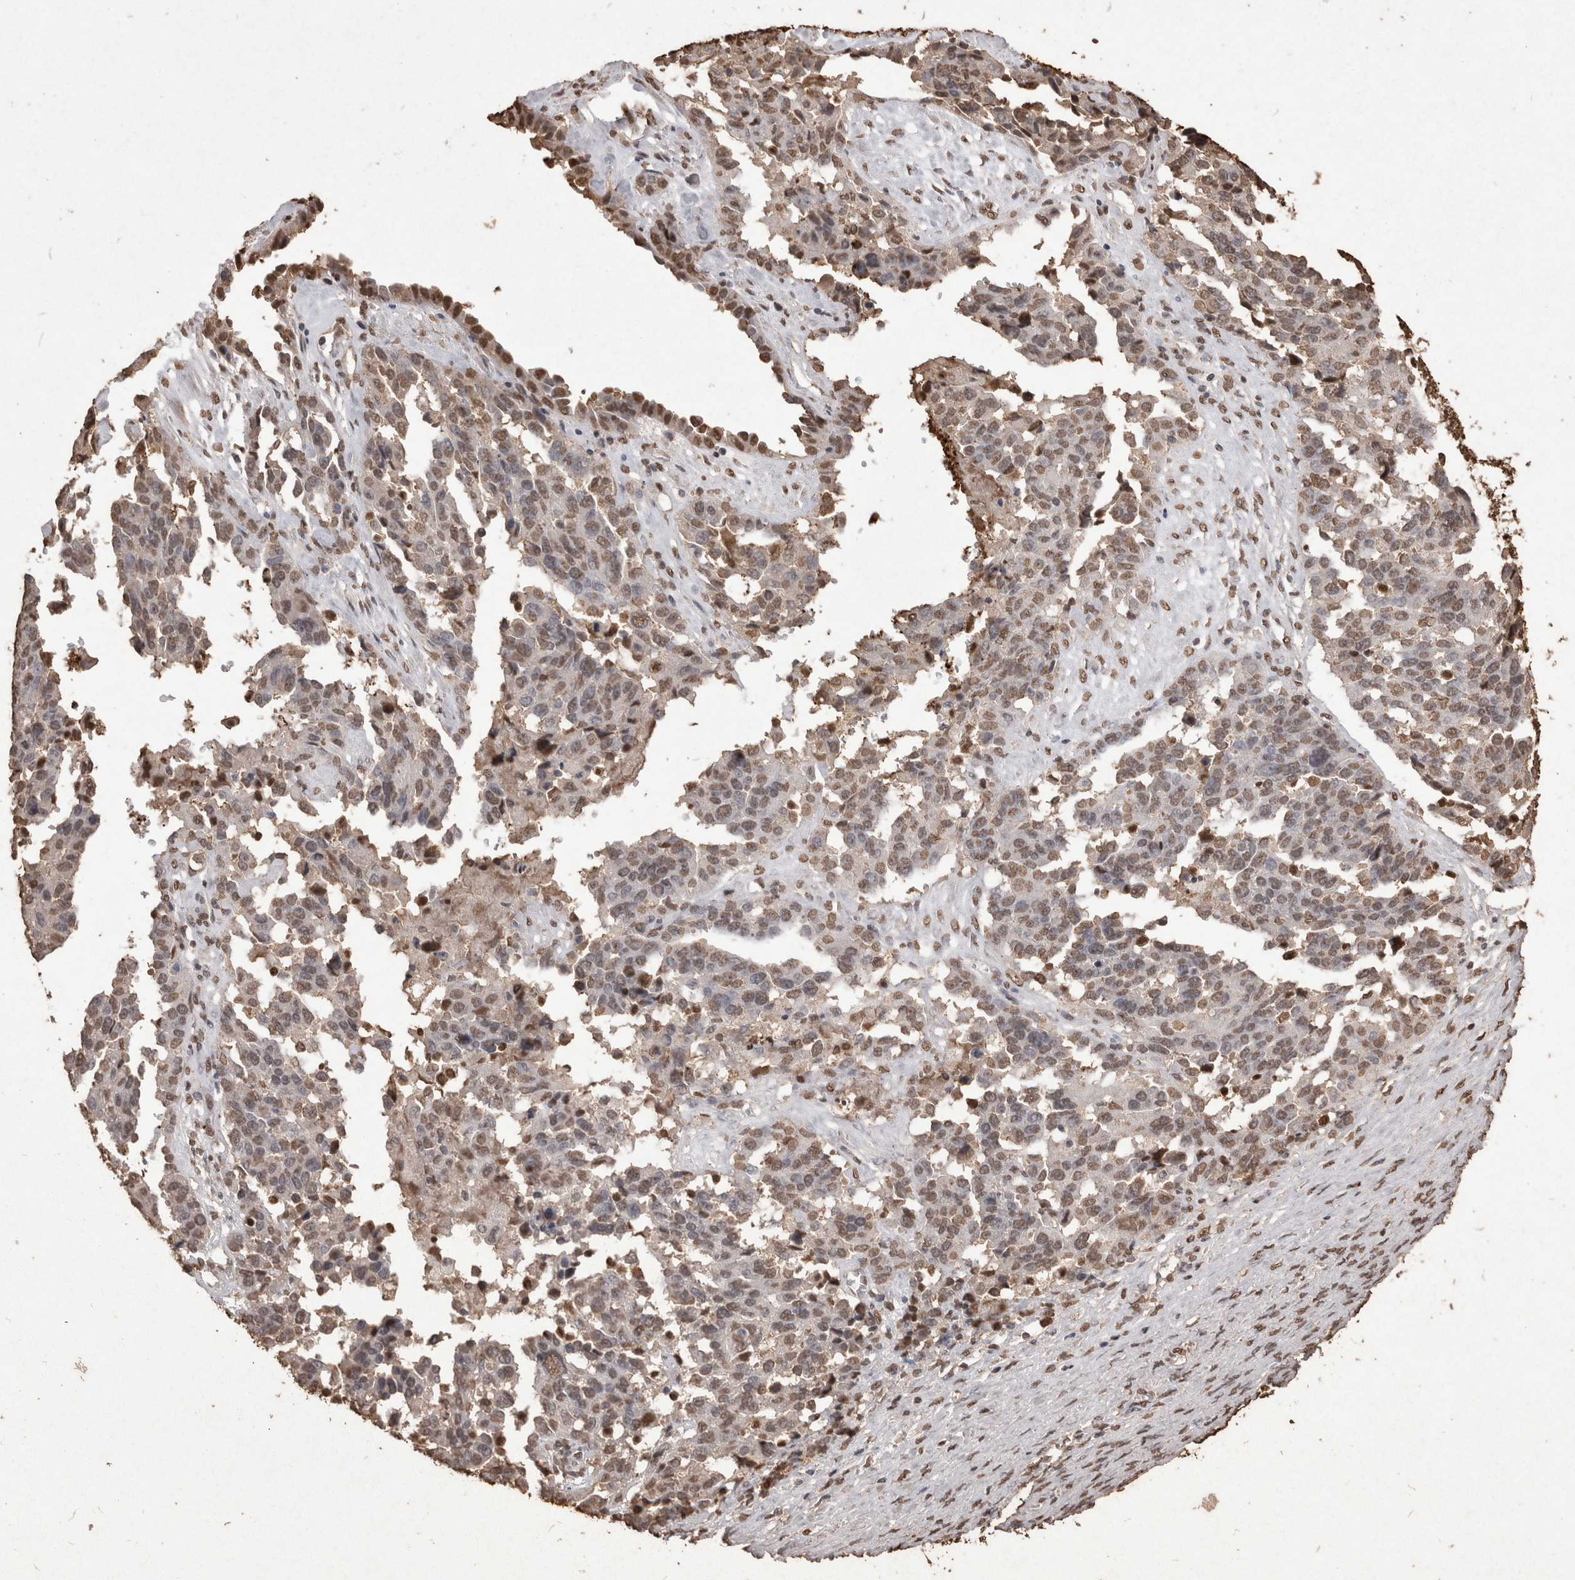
{"staining": {"intensity": "moderate", "quantity": ">75%", "location": "nuclear"}, "tissue": "ovarian cancer", "cell_type": "Tumor cells", "image_type": "cancer", "snomed": [{"axis": "morphology", "description": "Cystadenocarcinoma, serous, NOS"}, {"axis": "topography", "description": "Ovary"}], "caption": "IHC of ovarian serous cystadenocarcinoma exhibits medium levels of moderate nuclear staining in about >75% of tumor cells.", "gene": "POU5F1", "patient": {"sex": "female", "age": 44}}